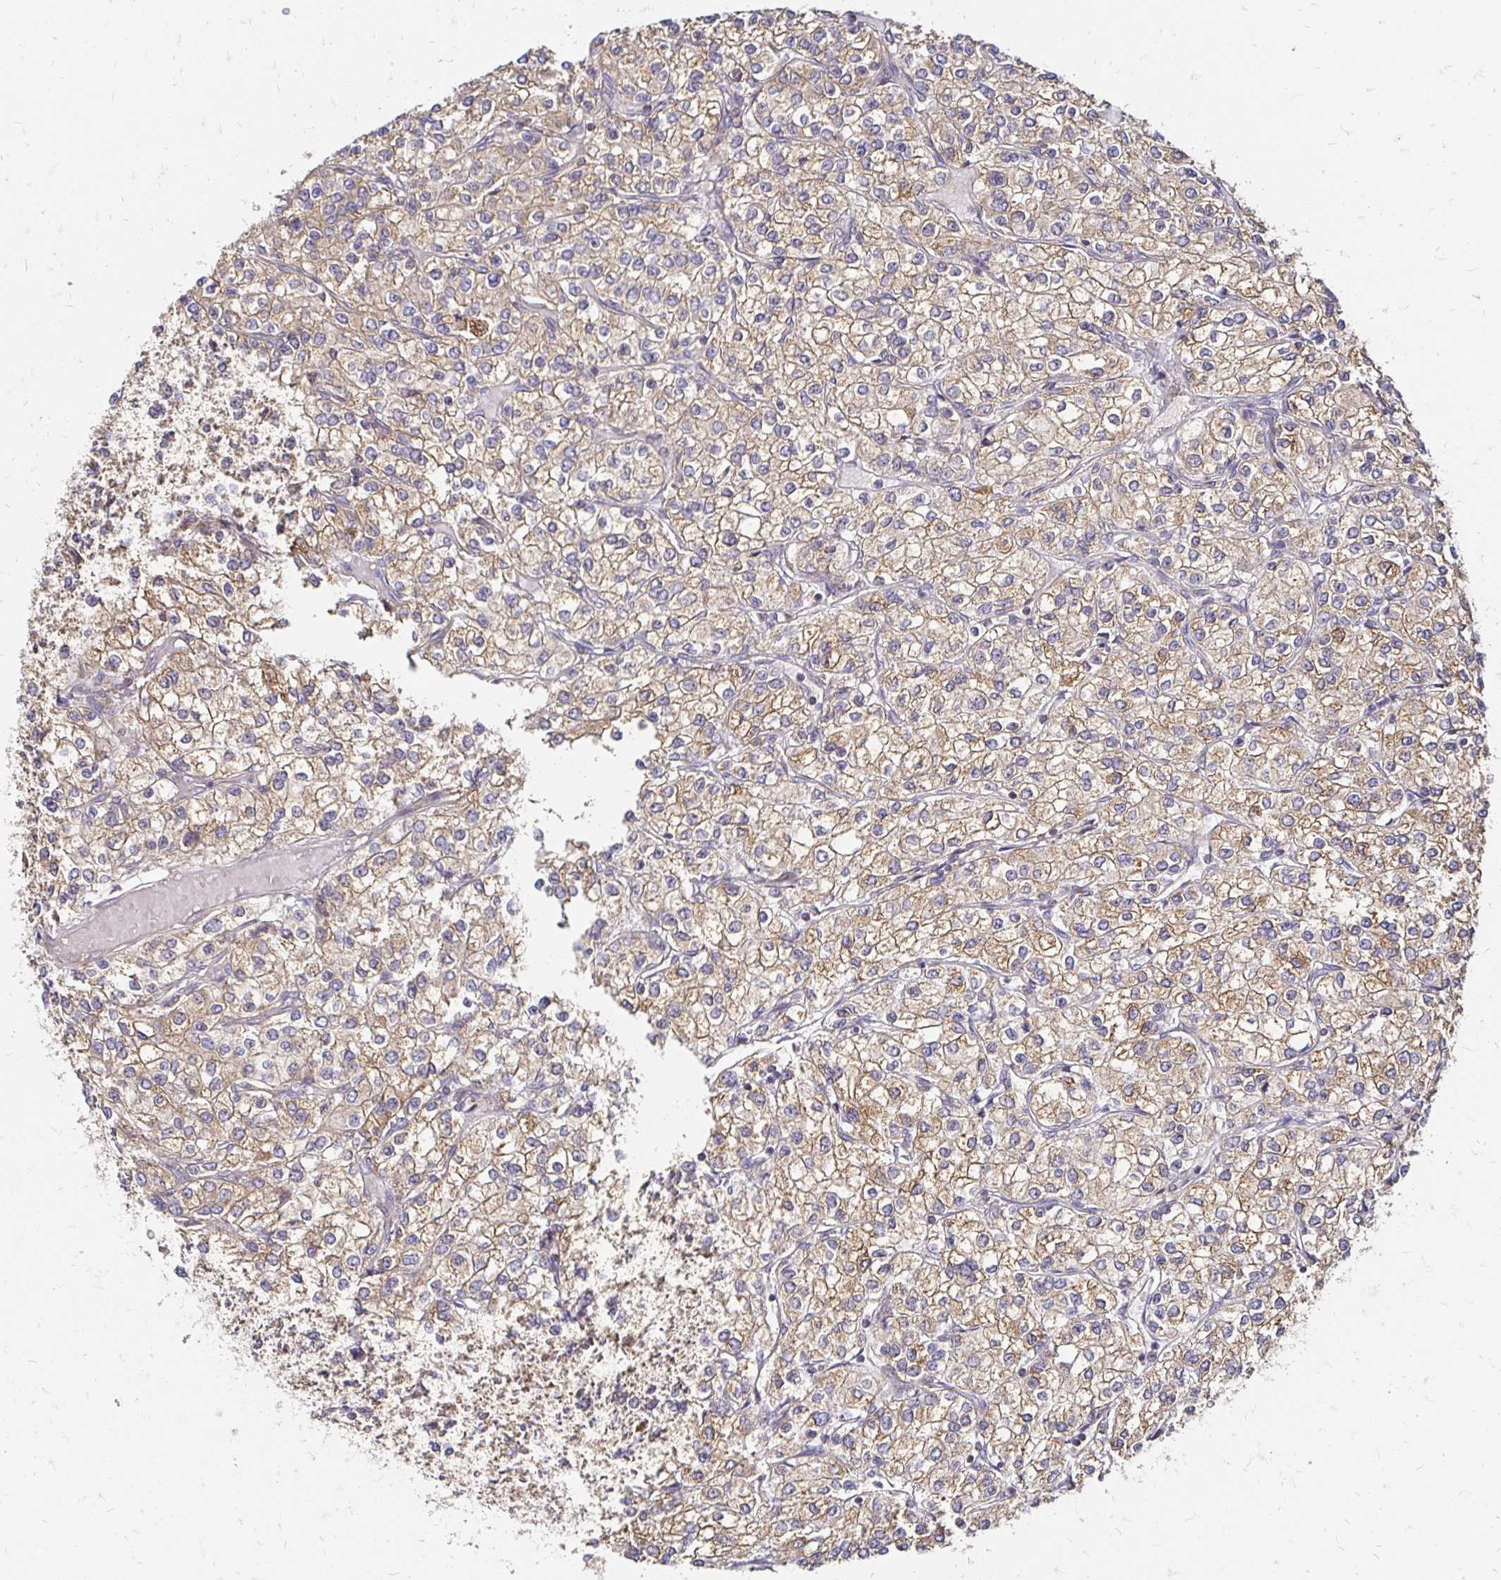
{"staining": {"intensity": "weak", "quantity": ">75%", "location": "cytoplasmic/membranous"}, "tissue": "renal cancer", "cell_type": "Tumor cells", "image_type": "cancer", "snomed": [{"axis": "morphology", "description": "Adenocarcinoma, NOS"}, {"axis": "topography", "description": "Kidney"}], "caption": "Renal cancer (adenocarcinoma) stained for a protein exhibits weak cytoplasmic/membranous positivity in tumor cells. The staining is performed using DAB (3,3'-diaminobenzidine) brown chromogen to label protein expression. The nuclei are counter-stained blue using hematoxylin.", "gene": "ZW10", "patient": {"sex": "male", "age": 80}}